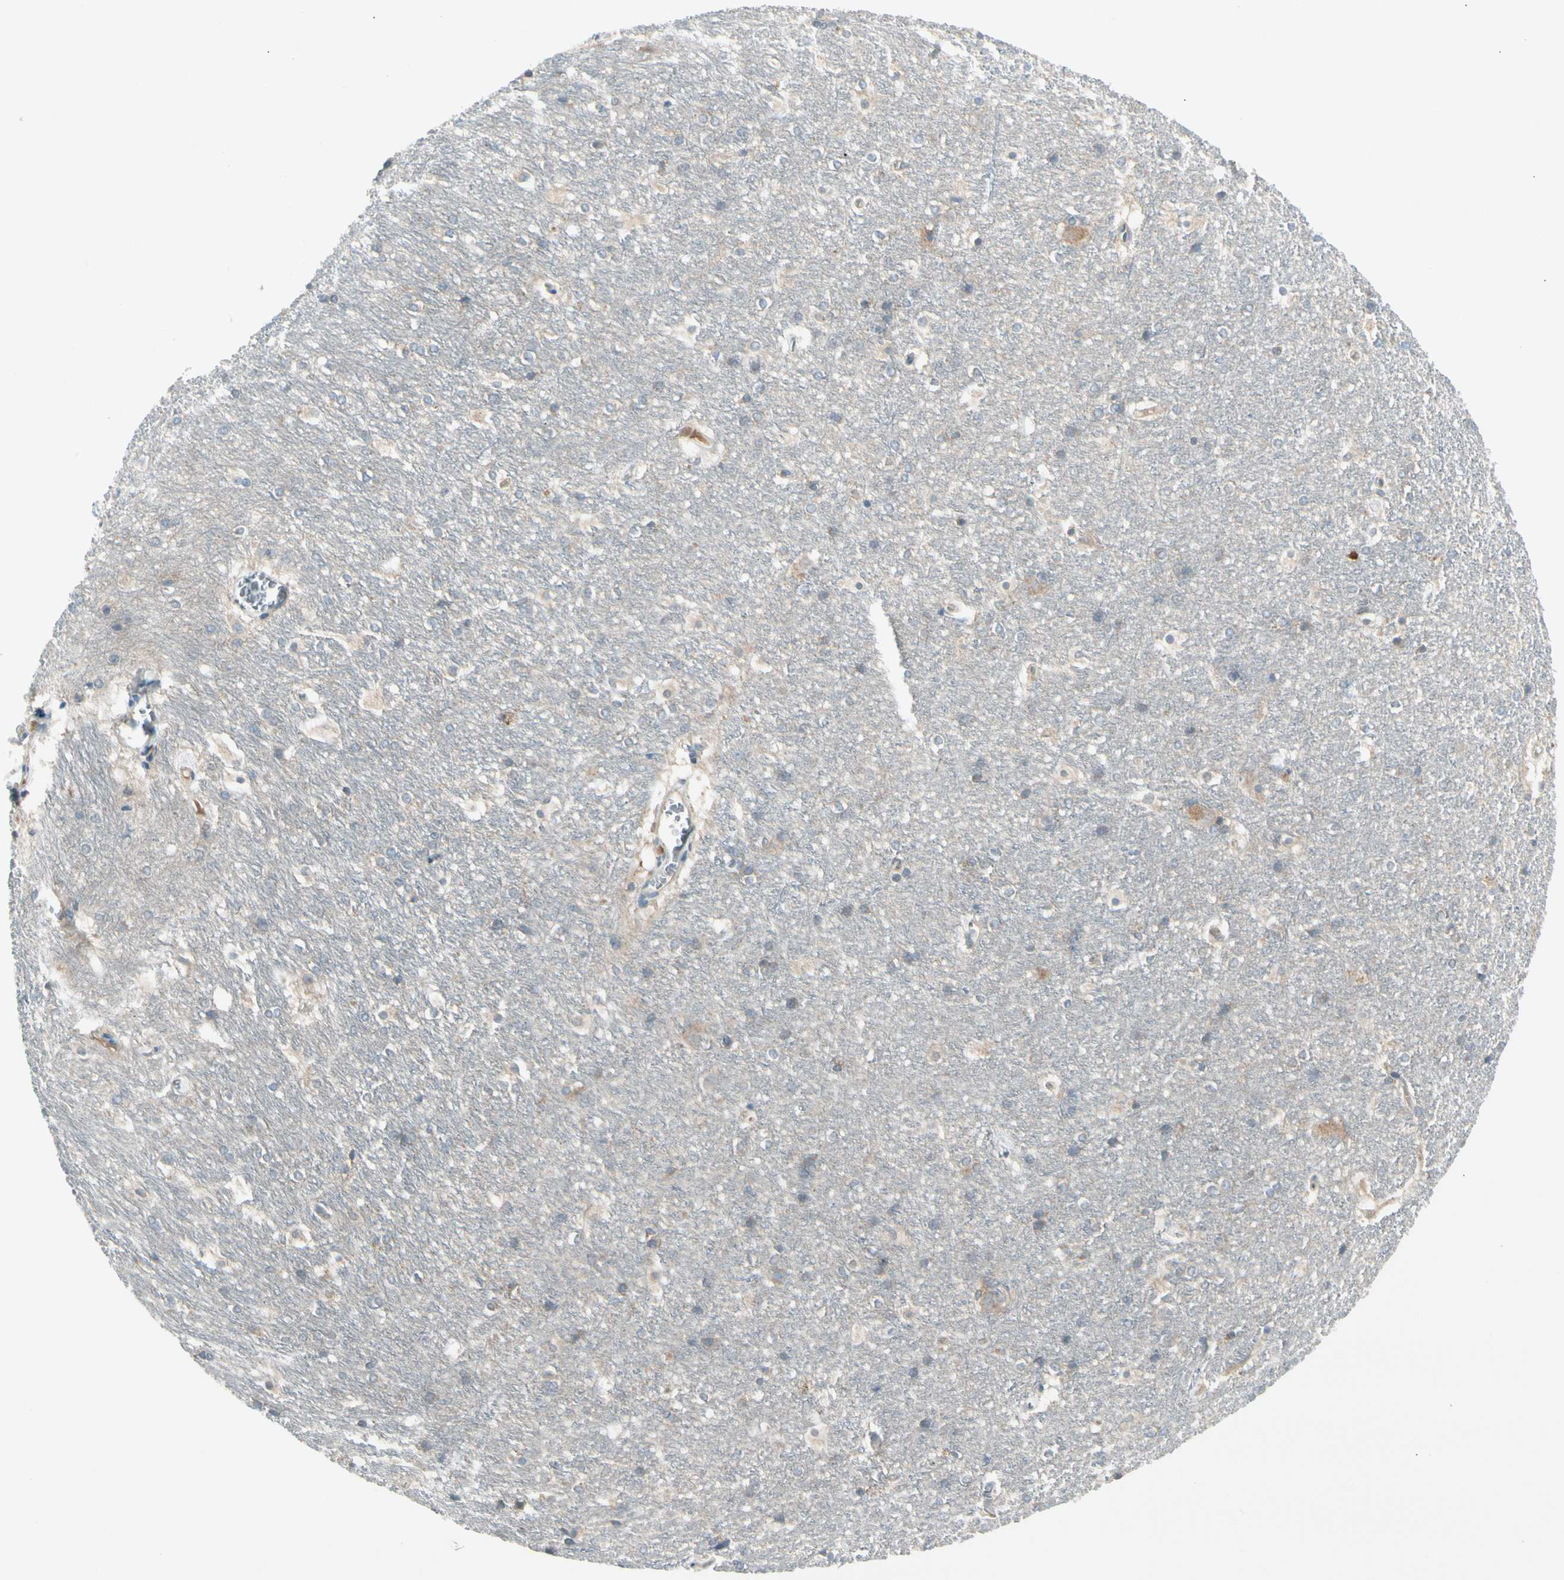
{"staining": {"intensity": "moderate", "quantity": "<25%", "location": "cytoplasmic/membranous"}, "tissue": "hippocampus", "cell_type": "Glial cells", "image_type": "normal", "snomed": [{"axis": "morphology", "description": "Normal tissue, NOS"}, {"axis": "topography", "description": "Hippocampus"}], "caption": "This photomicrograph shows immunohistochemistry (IHC) staining of benign human hippocampus, with low moderate cytoplasmic/membranous expression in about <25% of glial cells.", "gene": "PANK2", "patient": {"sex": "female", "age": 19}}